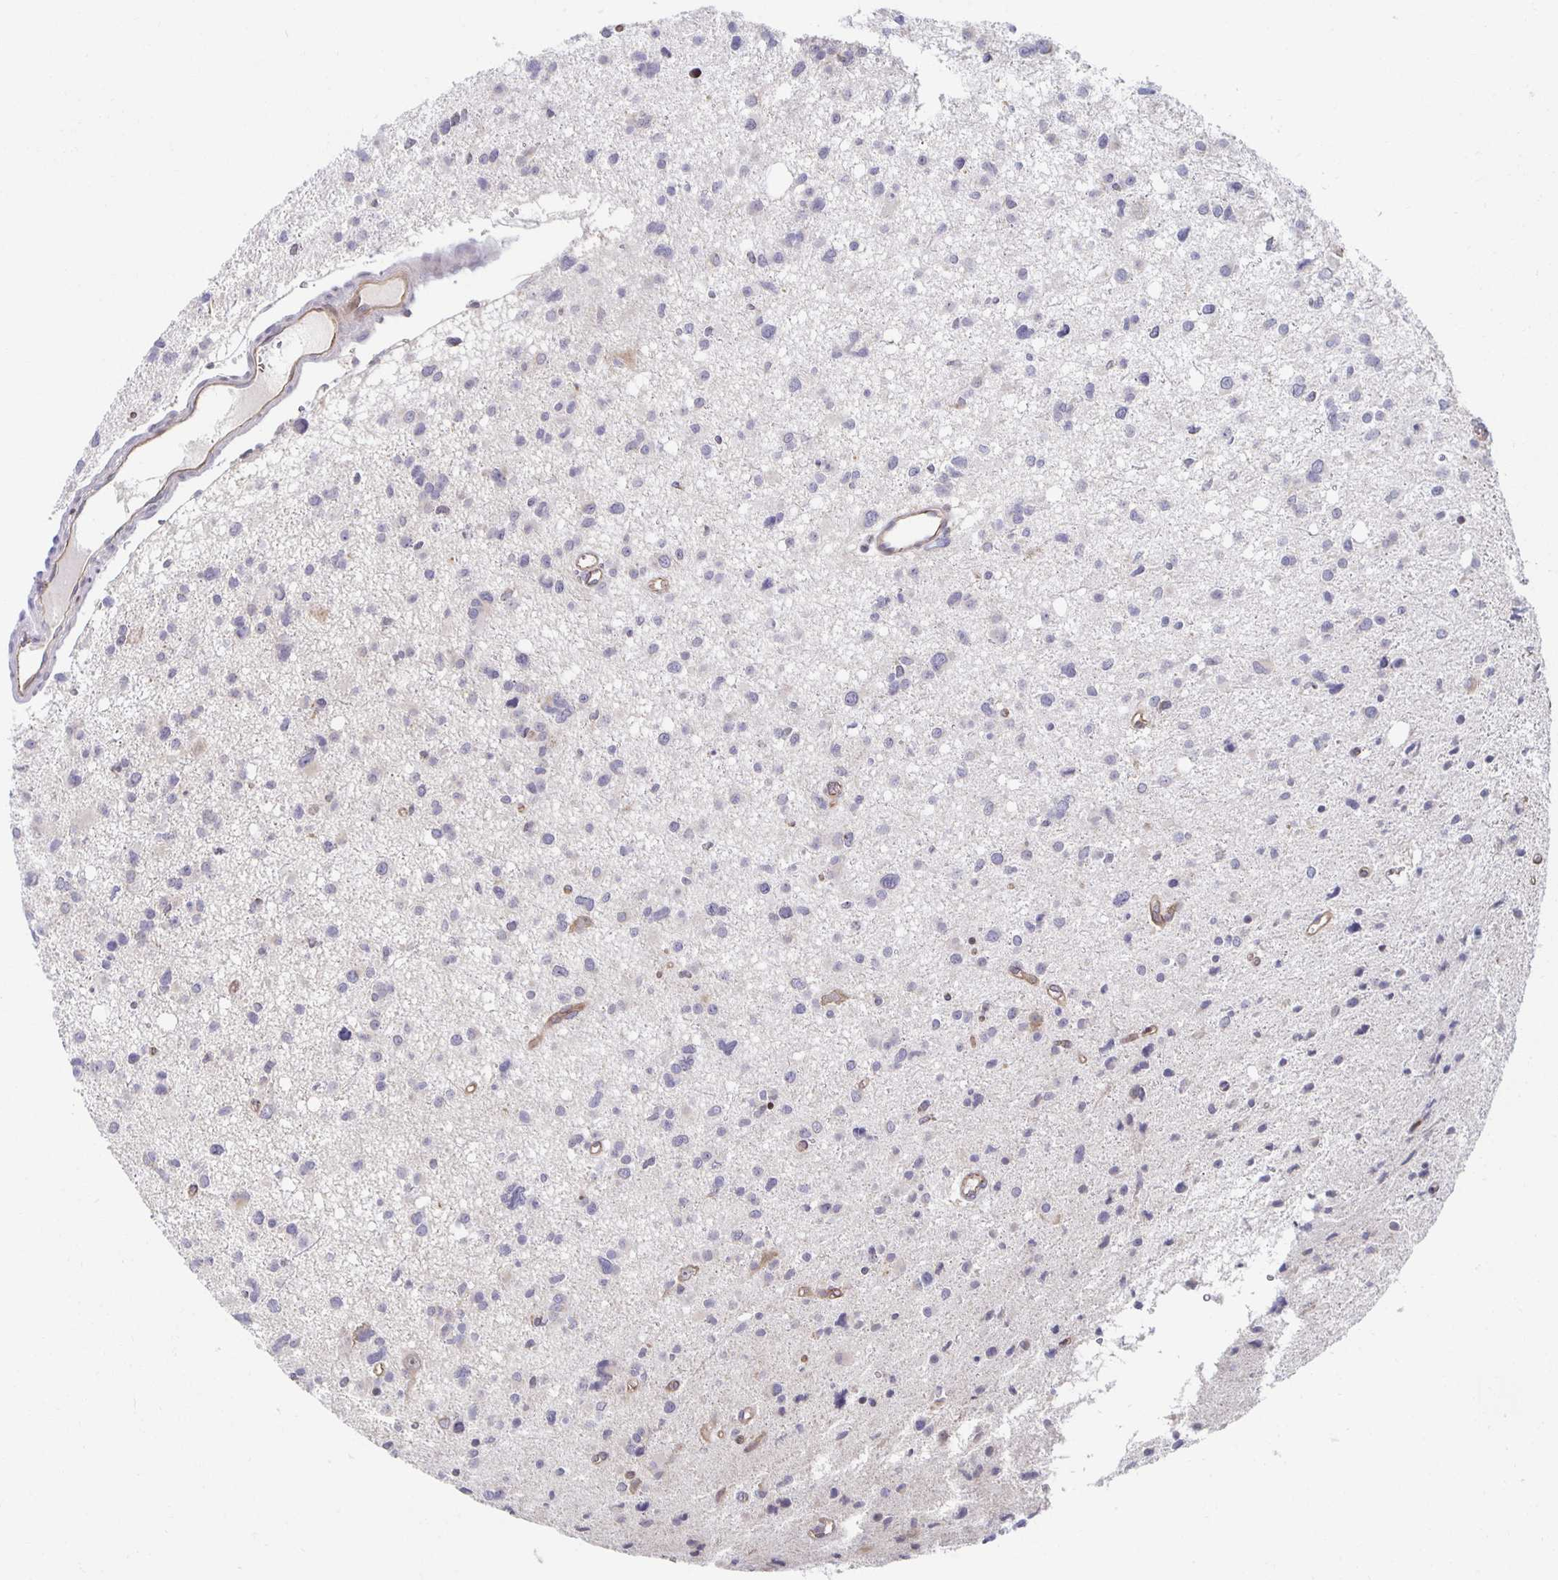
{"staining": {"intensity": "negative", "quantity": "none", "location": "none"}, "tissue": "glioma", "cell_type": "Tumor cells", "image_type": "cancer", "snomed": [{"axis": "morphology", "description": "Glioma, malignant, High grade"}, {"axis": "topography", "description": "Brain"}], "caption": "There is no significant positivity in tumor cells of malignant glioma (high-grade). The staining was performed using DAB to visualize the protein expression in brown, while the nuclei were stained in blue with hematoxylin (Magnification: 20x).", "gene": "HCFC1R1", "patient": {"sex": "male", "age": 23}}